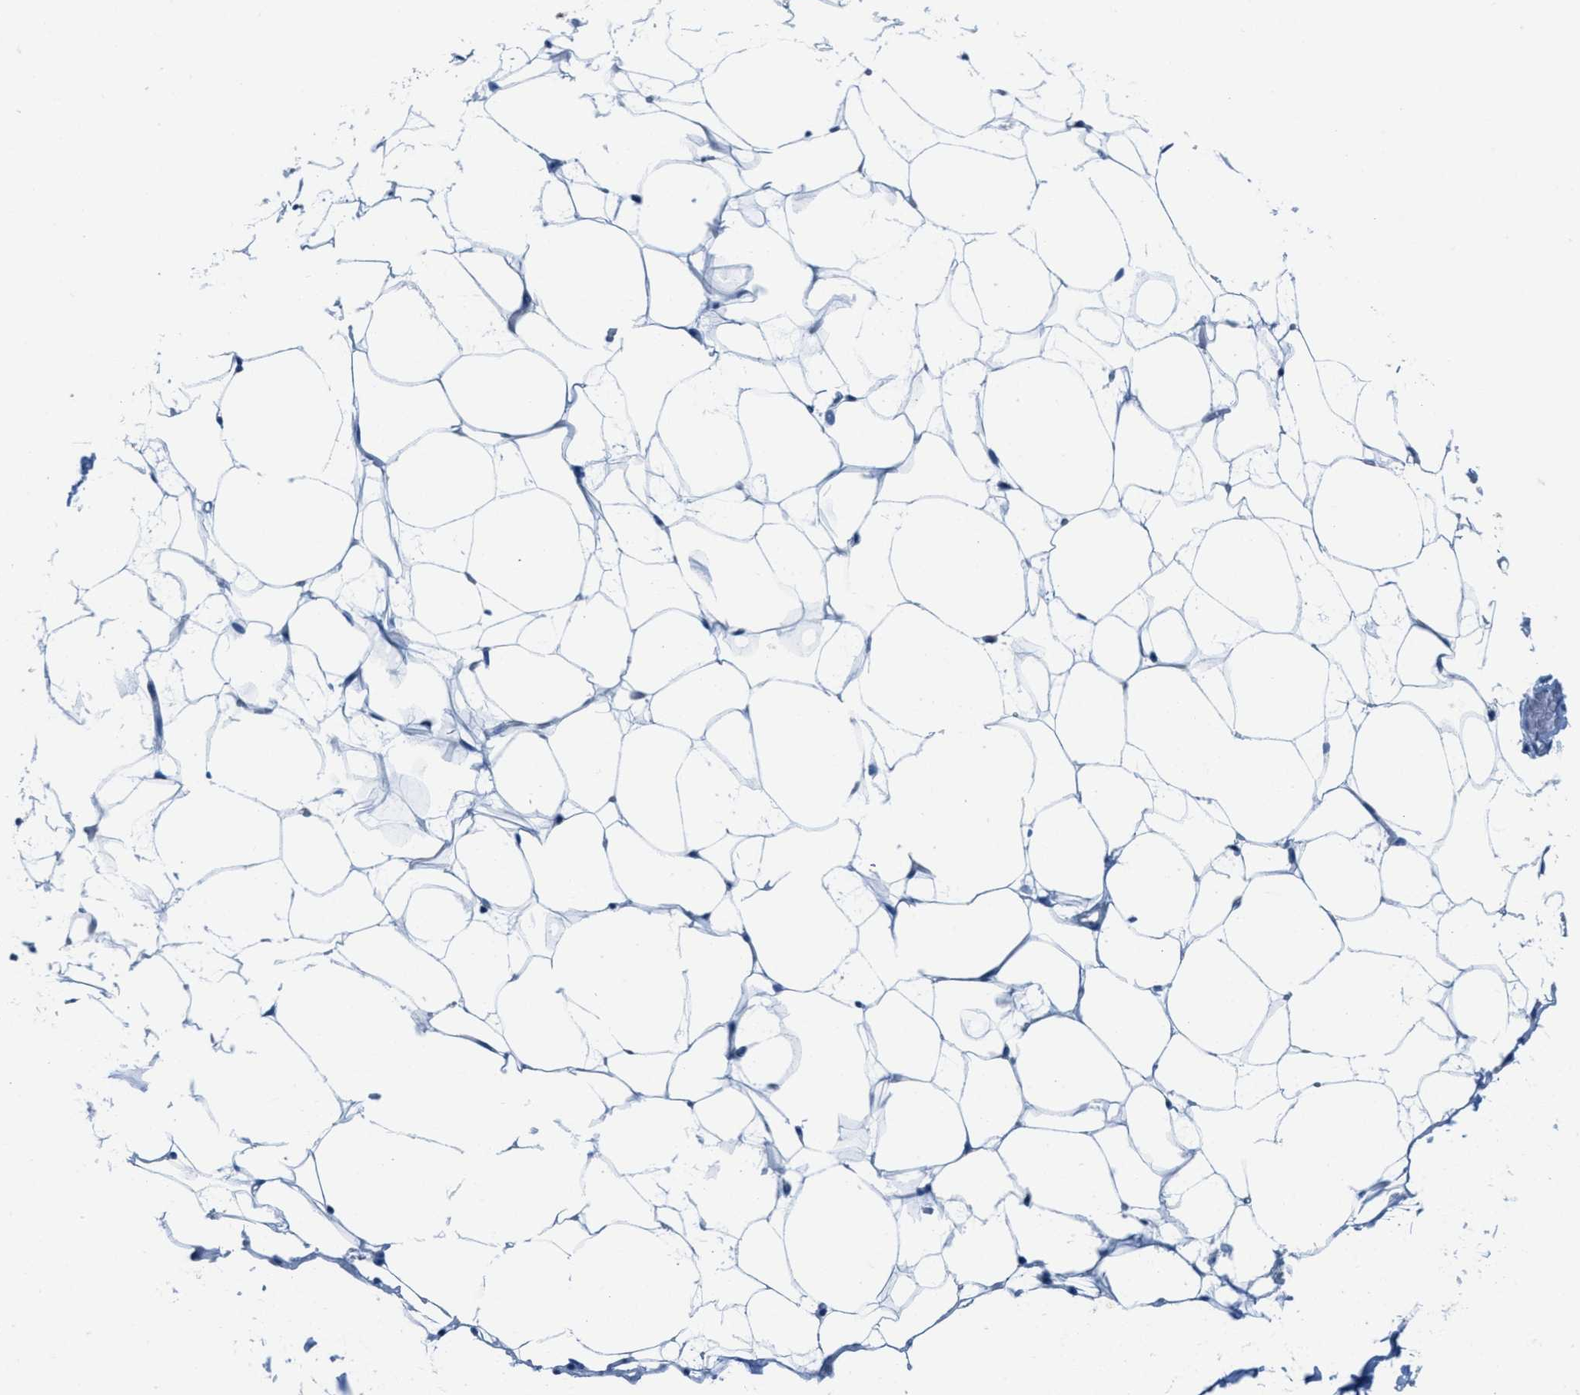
{"staining": {"intensity": "negative", "quantity": "none", "location": "none"}, "tissue": "adipose tissue", "cell_type": "Adipocytes", "image_type": "normal", "snomed": [{"axis": "morphology", "description": "Normal tissue, NOS"}, {"axis": "topography", "description": "Breast"}, {"axis": "topography", "description": "Soft tissue"}], "caption": "Immunohistochemistry image of normal adipose tissue: human adipose tissue stained with DAB (3,3'-diaminobenzidine) shows no significant protein expression in adipocytes. (Brightfield microscopy of DAB (3,3'-diaminobenzidine) immunohistochemistry at high magnification).", "gene": "MAPRE2", "patient": {"sex": "female", "age": 75}}